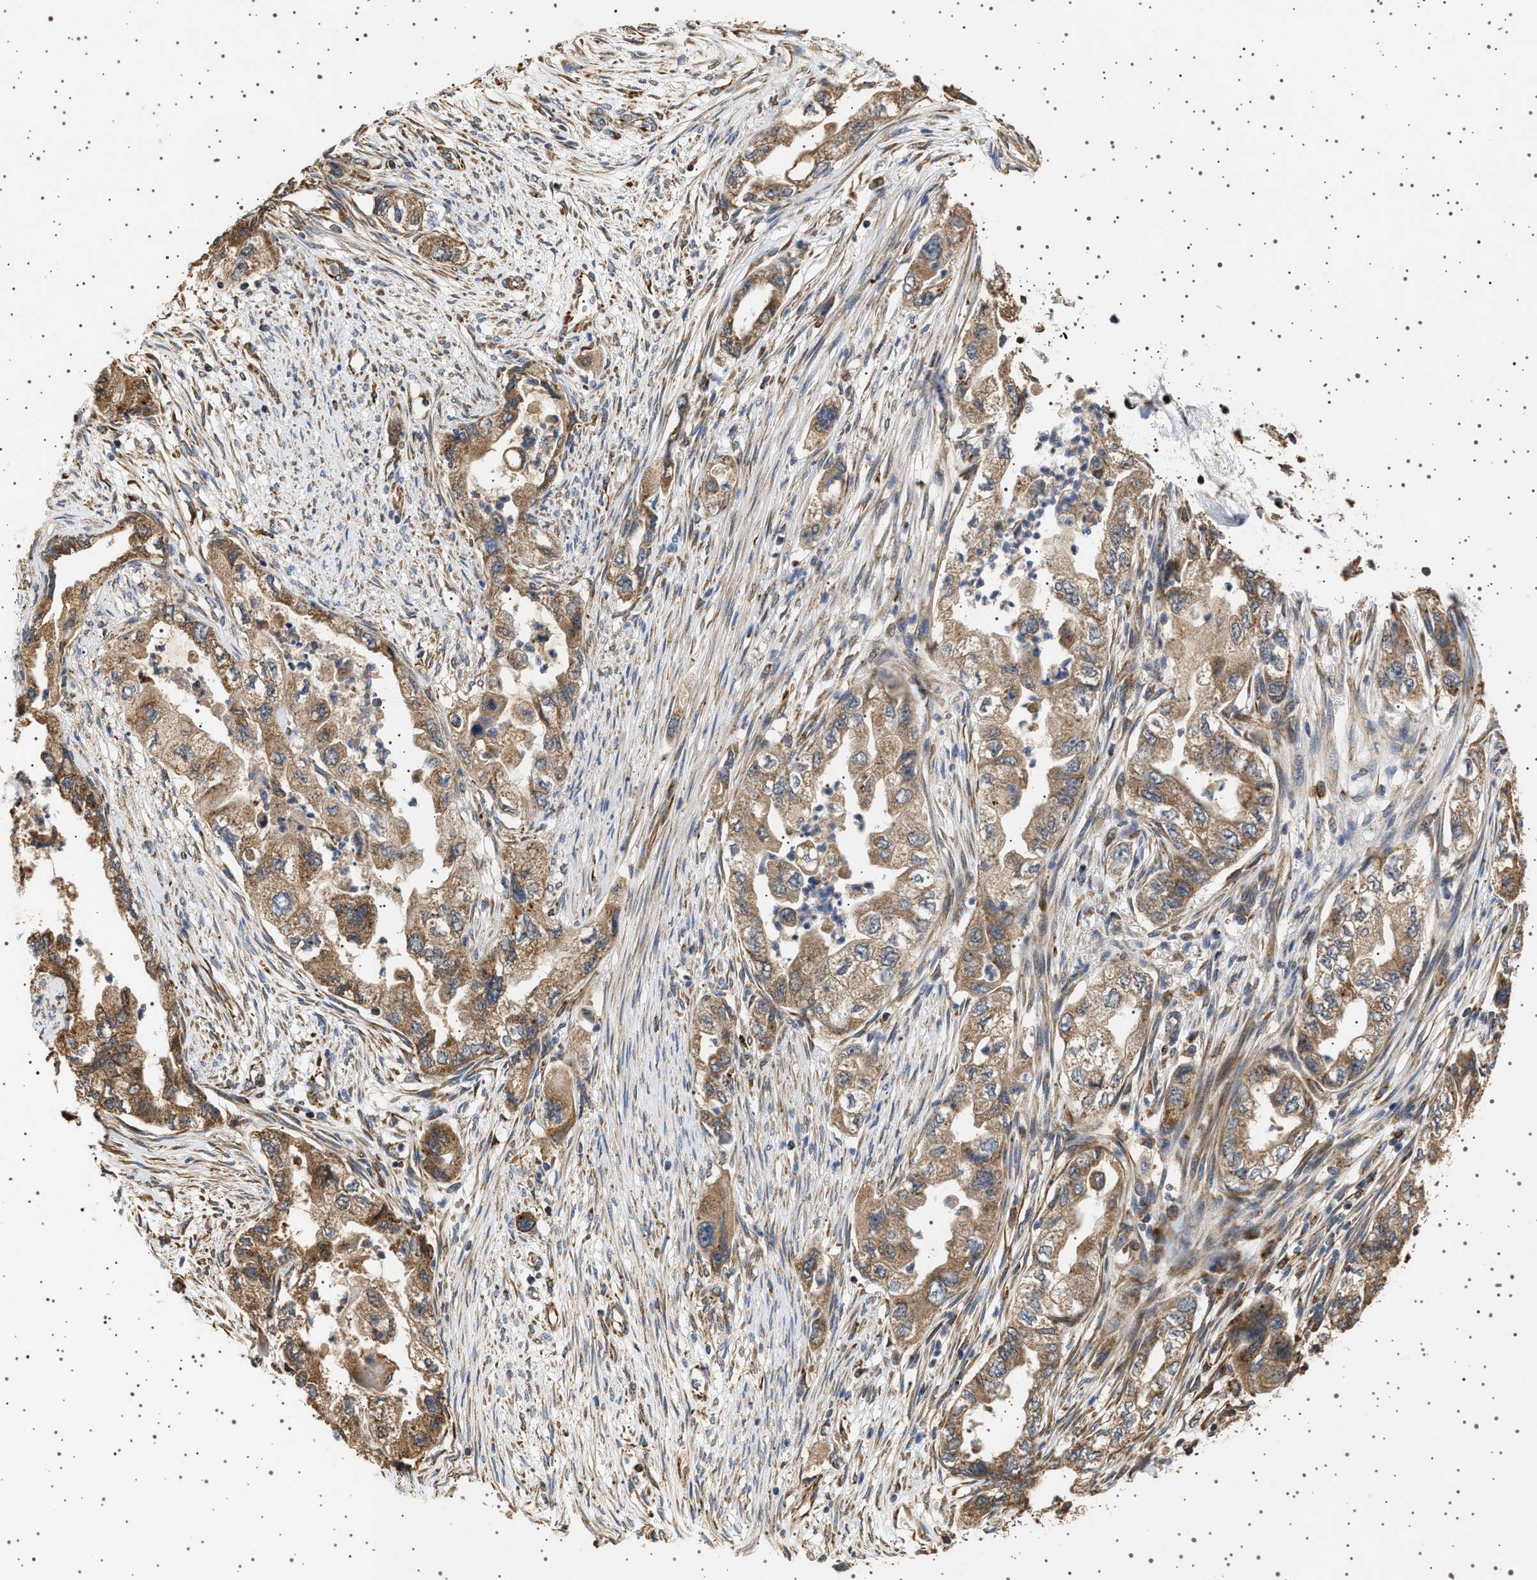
{"staining": {"intensity": "moderate", "quantity": ">75%", "location": "cytoplasmic/membranous"}, "tissue": "pancreatic cancer", "cell_type": "Tumor cells", "image_type": "cancer", "snomed": [{"axis": "morphology", "description": "Adenocarcinoma, NOS"}, {"axis": "topography", "description": "Pancreas"}], "caption": "DAB immunohistochemical staining of human pancreatic adenocarcinoma displays moderate cytoplasmic/membranous protein positivity in approximately >75% of tumor cells.", "gene": "TRUB2", "patient": {"sex": "female", "age": 73}}